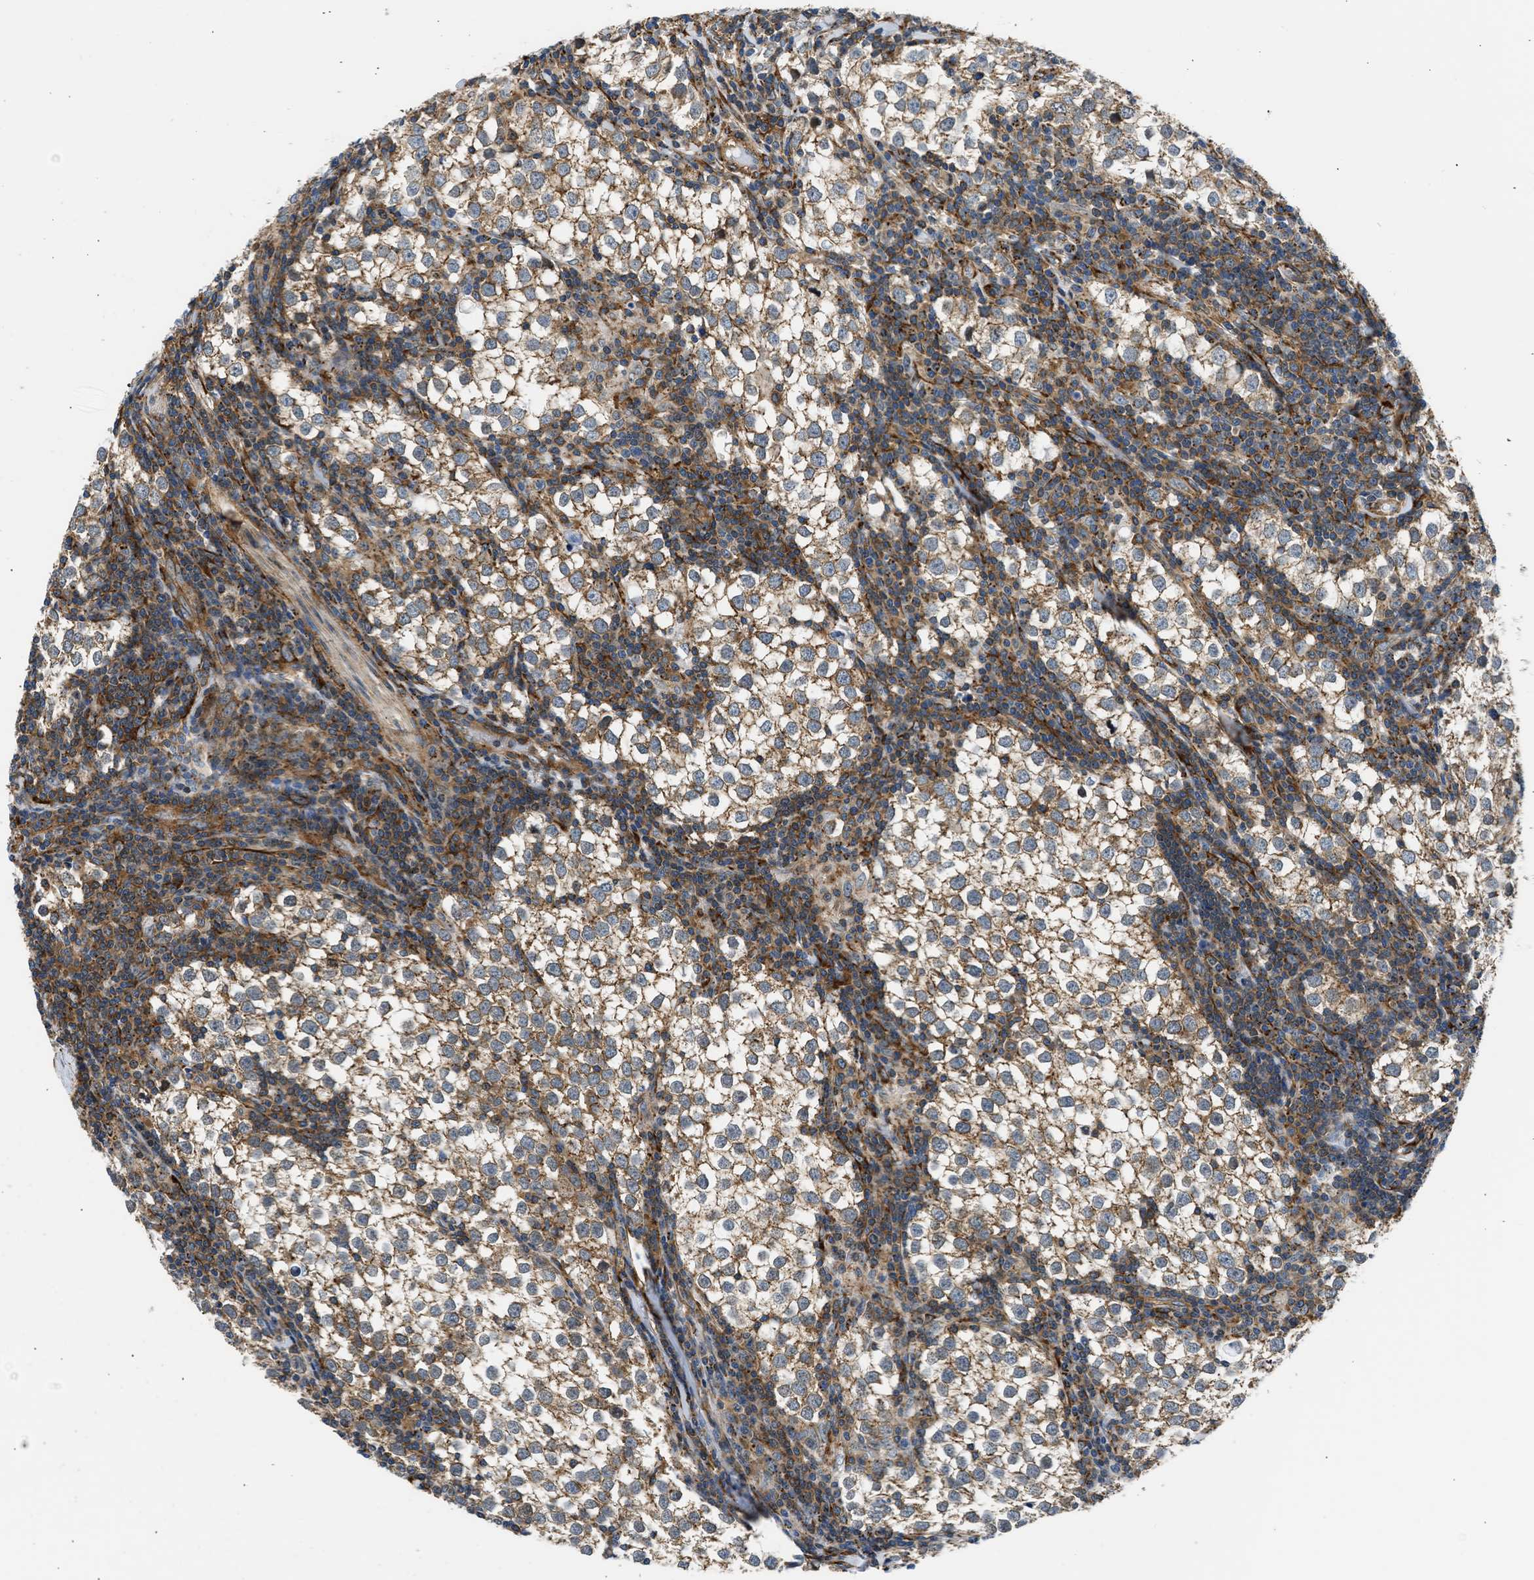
{"staining": {"intensity": "moderate", "quantity": ">75%", "location": "cytoplasmic/membranous"}, "tissue": "testis cancer", "cell_type": "Tumor cells", "image_type": "cancer", "snomed": [{"axis": "morphology", "description": "Seminoma, NOS"}, {"axis": "morphology", "description": "Carcinoma, Embryonal, NOS"}, {"axis": "topography", "description": "Testis"}], "caption": "IHC (DAB (3,3'-diaminobenzidine)) staining of seminoma (testis) demonstrates moderate cytoplasmic/membranous protein expression in approximately >75% of tumor cells.", "gene": "SEPTIN2", "patient": {"sex": "male", "age": 36}}